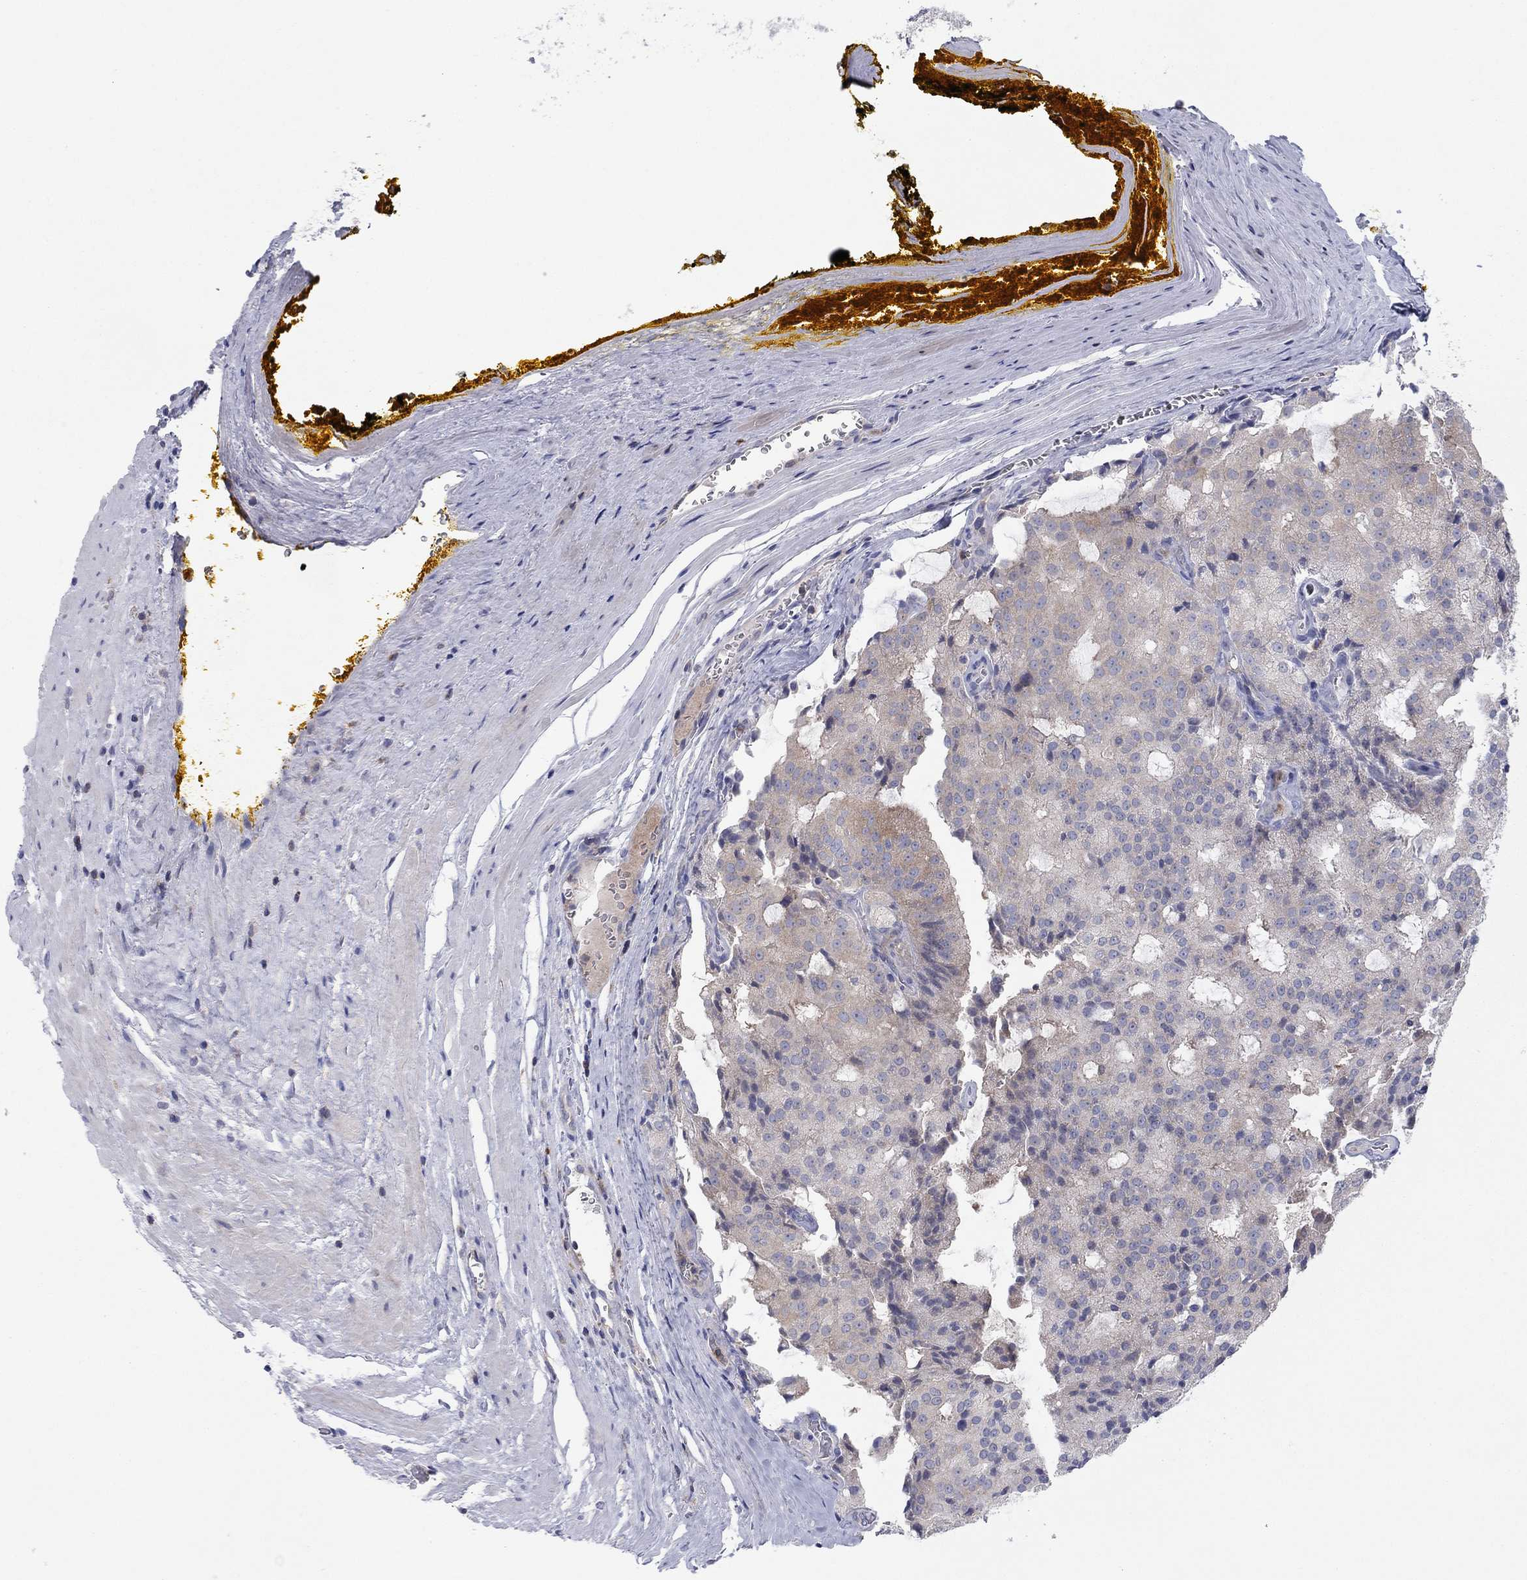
{"staining": {"intensity": "weak", "quantity": "25%-75%", "location": "cytoplasmic/membranous"}, "tissue": "prostate cancer", "cell_type": "Tumor cells", "image_type": "cancer", "snomed": [{"axis": "morphology", "description": "Adenocarcinoma, NOS"}, {"axis": "topography", "description": "Prostate and seminal vesicle, NOS"}, {"axis": "topography", "description": "Prostate"}], "caption": "IHC of human prostate adenocarcinoma shows low levels of weak cytoplasmic/membranous staining in about 25%-75% of tumor cells. The staining is performed using DAB brown chromogen to label protein expression. The nuclei are counter-stained blue using hematoxylin.", "gene": "PVR", "patient": {"sex": "male", "age": 67}}